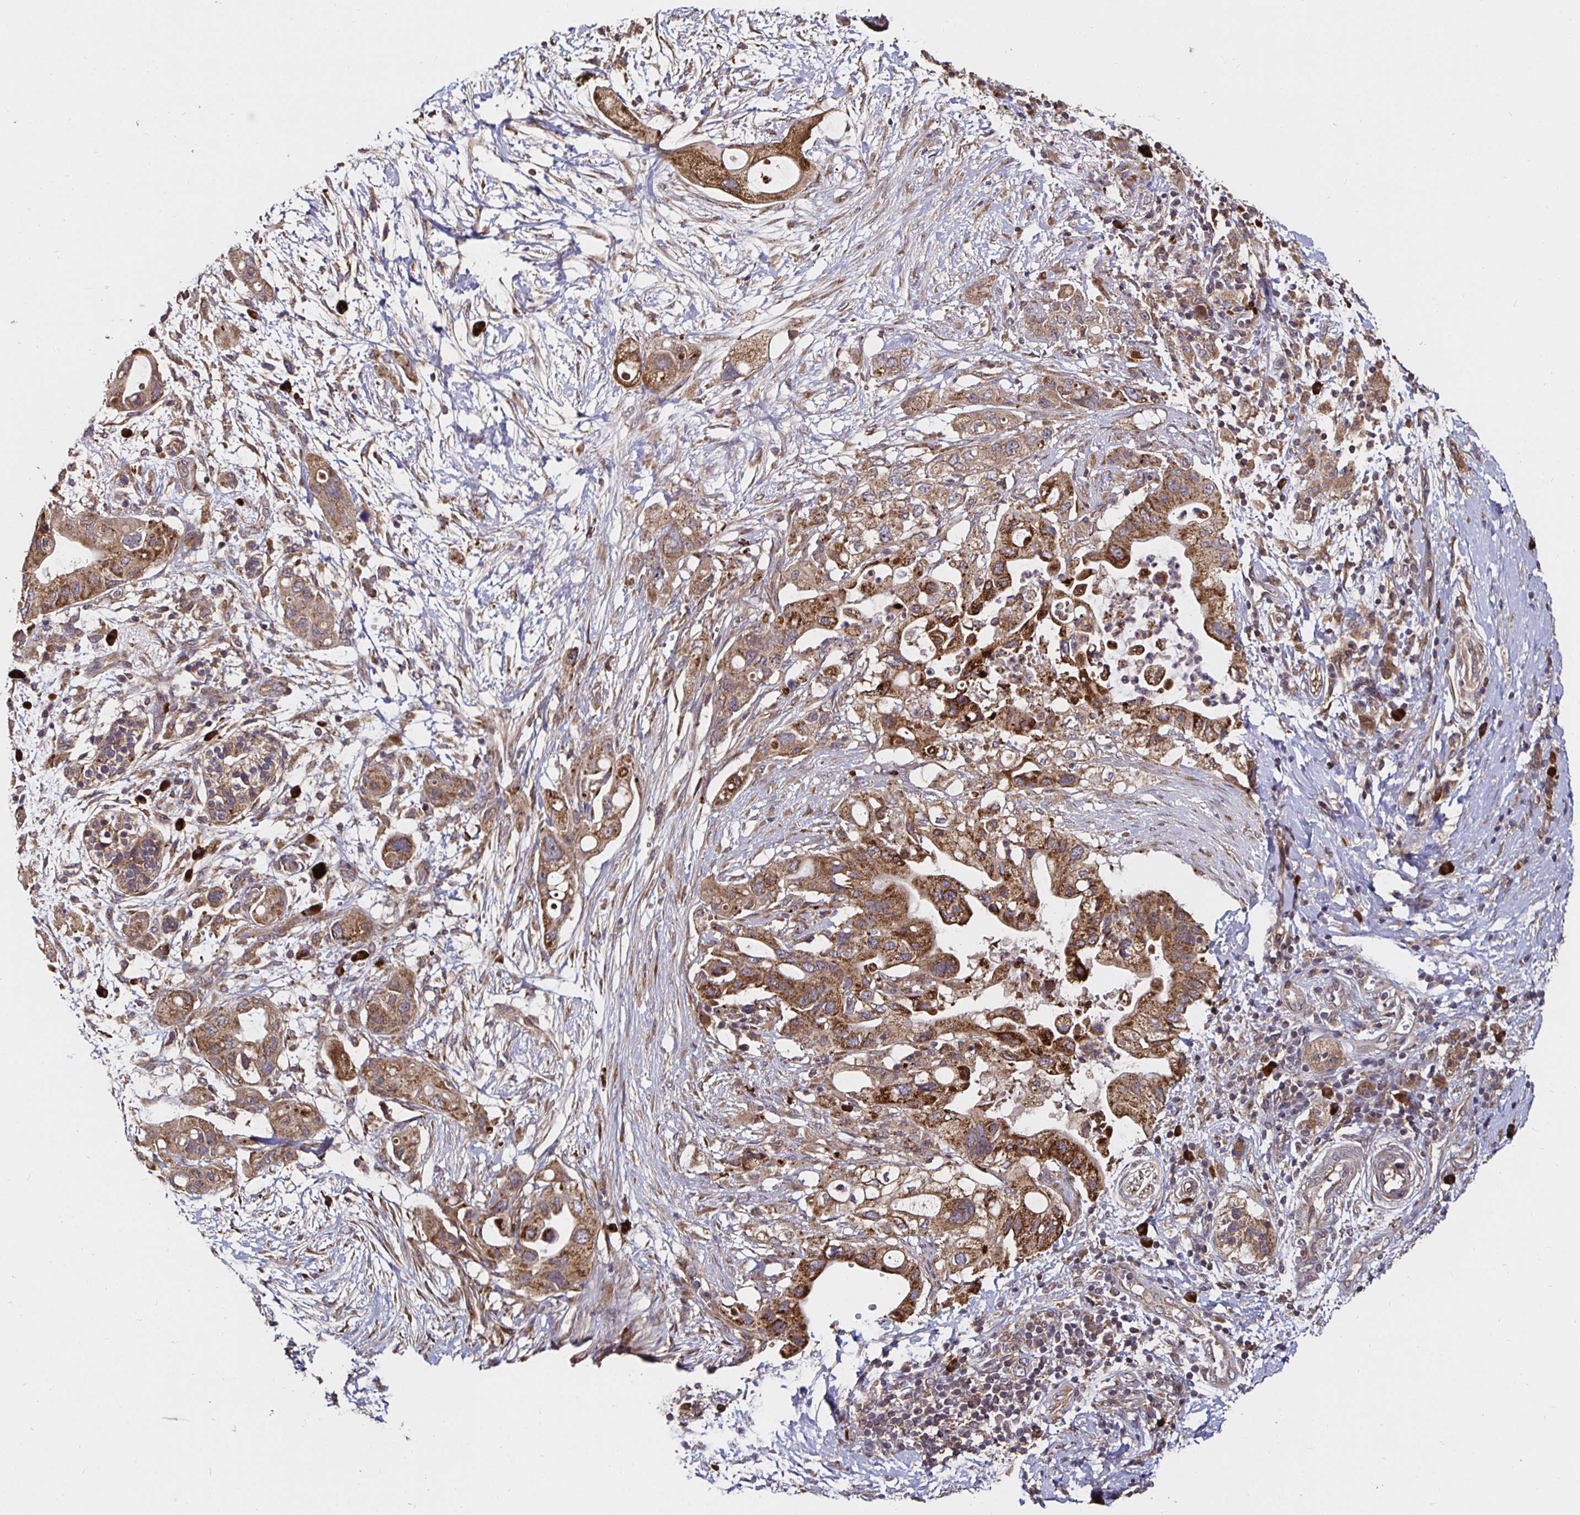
{"staining": {"intensity": "moderate", "quantity": ">75%", "location": "cytoplasmic/membranous"}, "tissue": "pancreatic cancer", "cell_type": "Tumor cells", "image_type": "cancer", "snomed": [{"axis": "morphology", "description": "Adenocarcinoma, NOS"}, {"axis": "topography", "description": "Pancreas"}], "caption": "There is medium levels of moderate cytoplasmic/membranous expression in tumor cells of adenocarcinoma (pancreatic), as demonstrated by immunohistochemical staining (brown color).", "gene": "MLST8", "patient": {"sex": "female", "age": 72}}